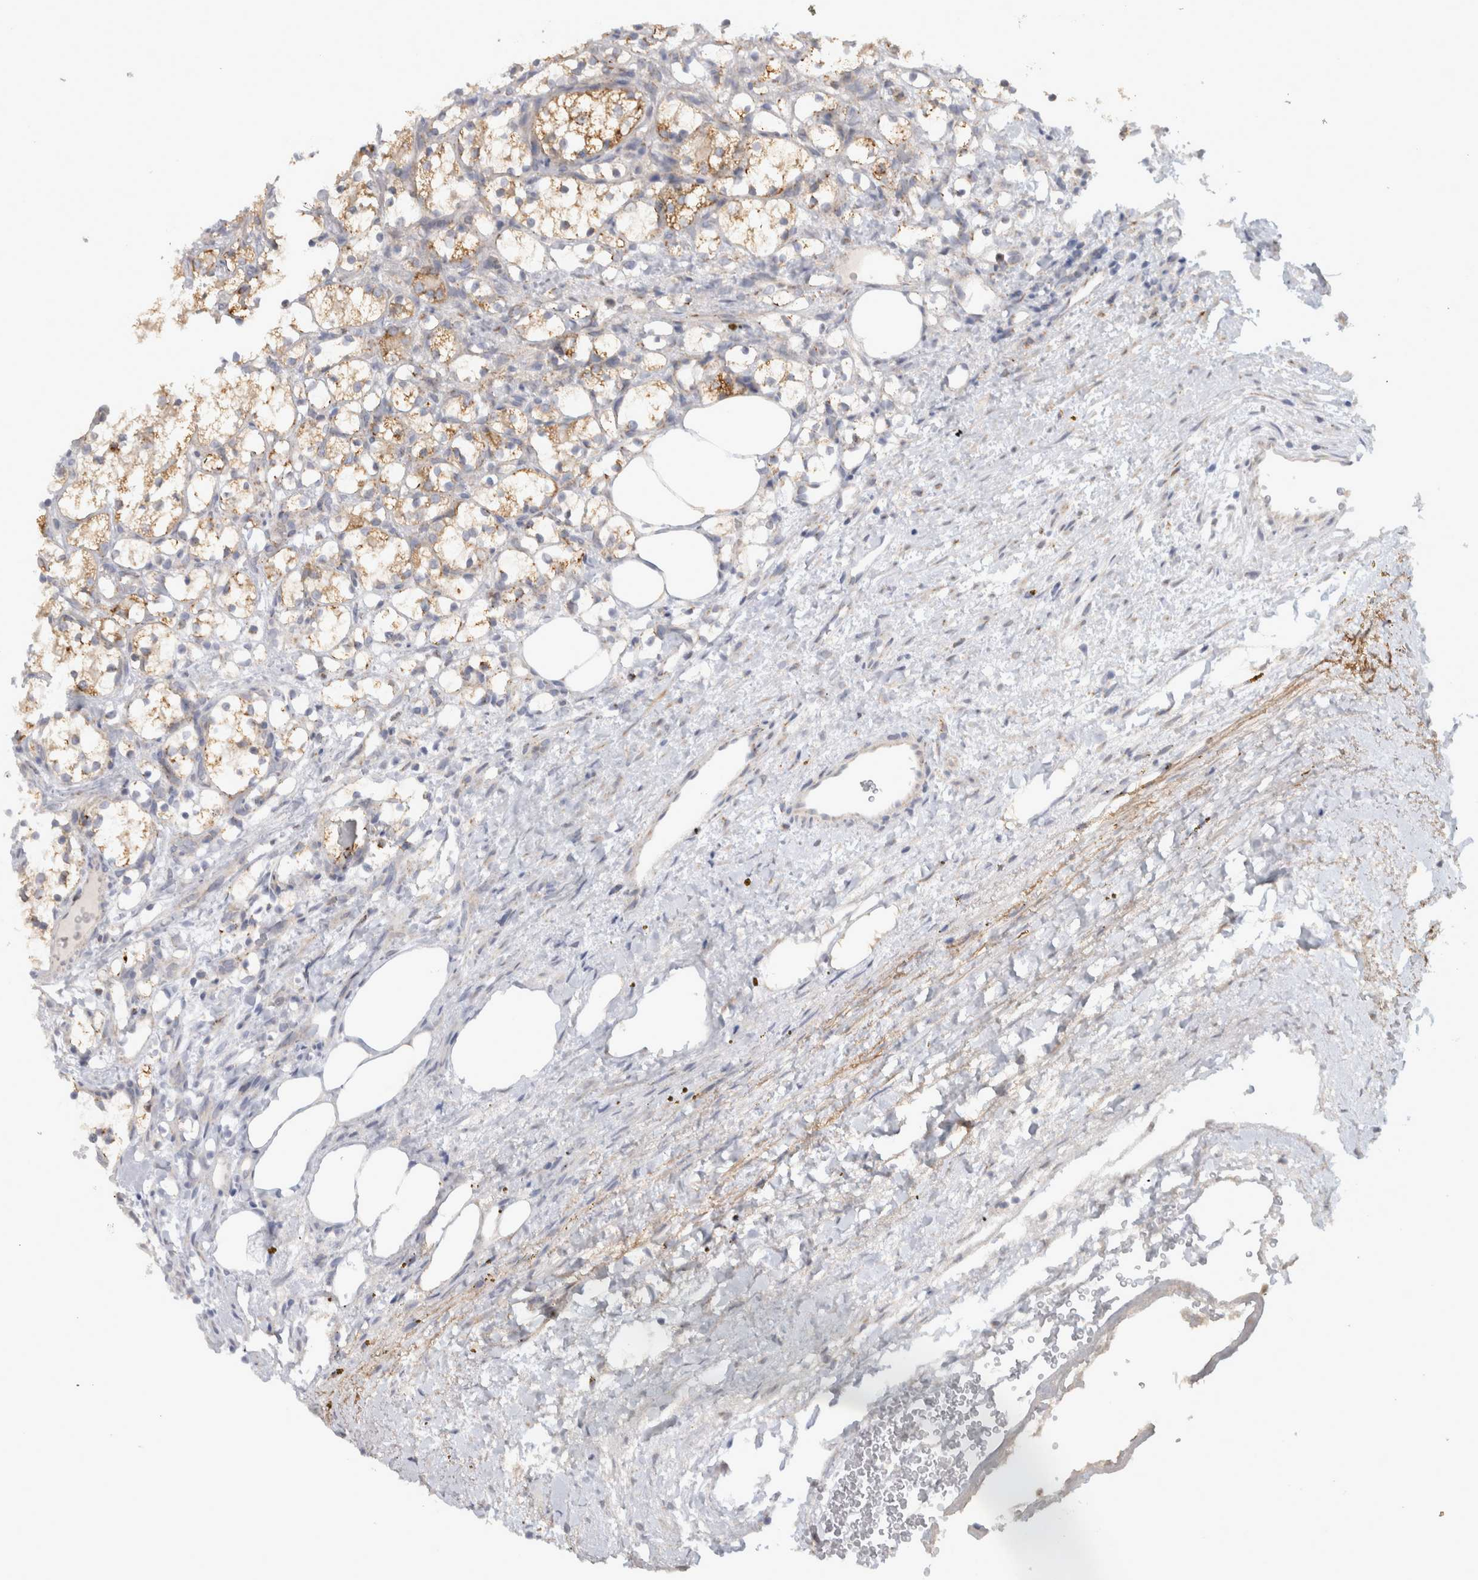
{"staining": {"intensity": "moderate", "quantity": ">75%", "location": "cytoplasmic/membranous"}, "tissue": "renal cancer", "cell_type": "Tumor cells", "image_type": "cancer", "snomed": [{"axis": "morphology", "description": "Adenocarcinoma, NOS"}, {"axis": "topography", "description": "Kidney"}], "caption": "This photomicrograph exhibits immunohistochemistry staining of adenocarcinoma (renal), with medium moderate cytoplasmic/membranous staining in about >75% of tumor cells.", "gene": "RAB18", "patient": {"sex": "female", "age": 69}}